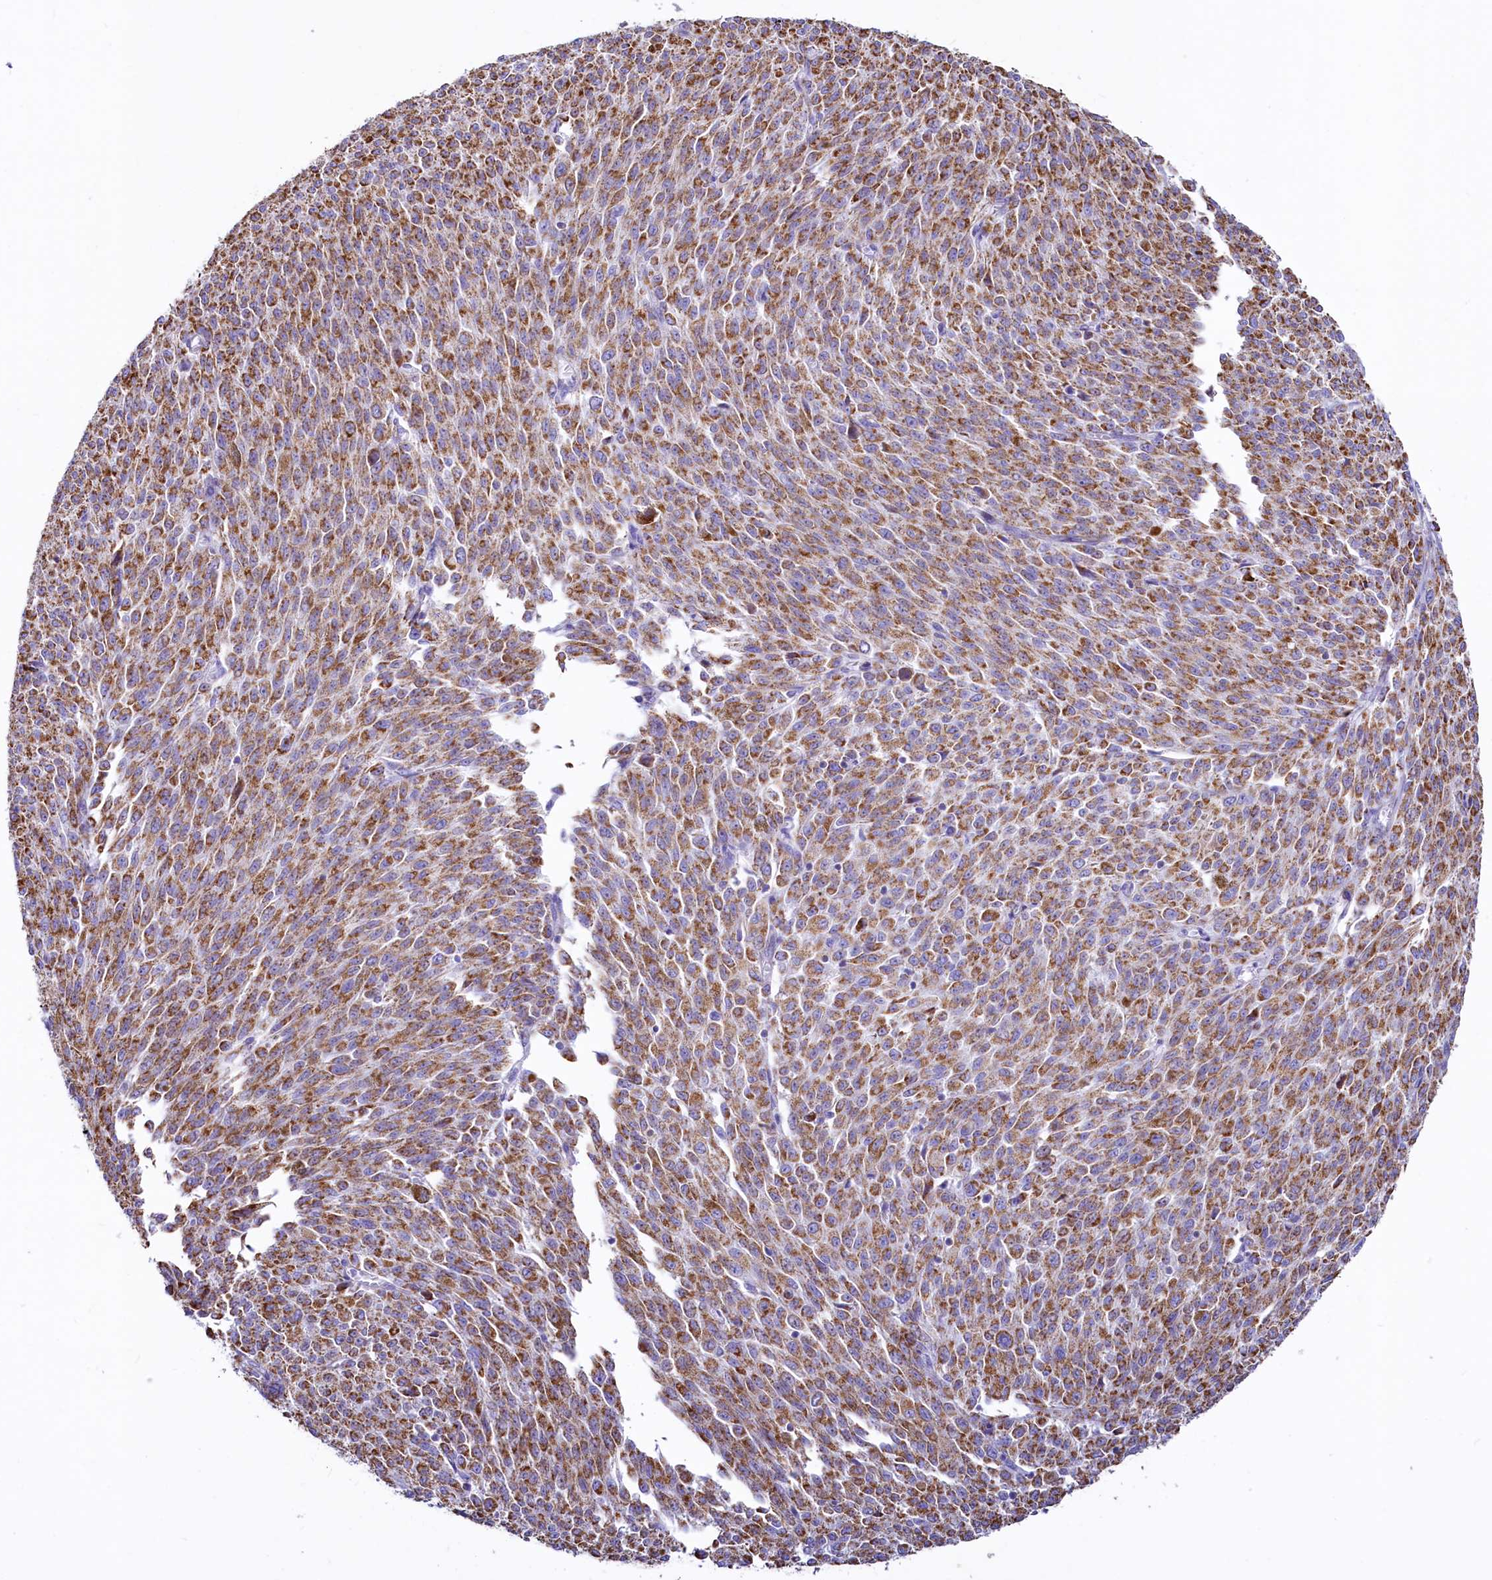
{"staining": {"intensity": "moderate", "quantity": ">75%", "location": "cytoplasmic/membranous"}, "tissue": "melanoma", "cell_type": "Tumor cells", "image_type": "cancer", "snomed": [{"axis": "morphology", "description": "Malignant melanoma, NOS"}, {"axis": "topography", "description": "Skin"}], "caption": "A brown stain highlights moderate cytoplasmic/membranous positivity of a protein in human melanoma tumor cells. Using DAB (3,3'-diaminobenzidine) (brown) and hematoxylin (blue) stains, captured at high magnification using brightfield microscopy.", "gene": "VWCE", "patient": {"sex": "female", "age": 52}}